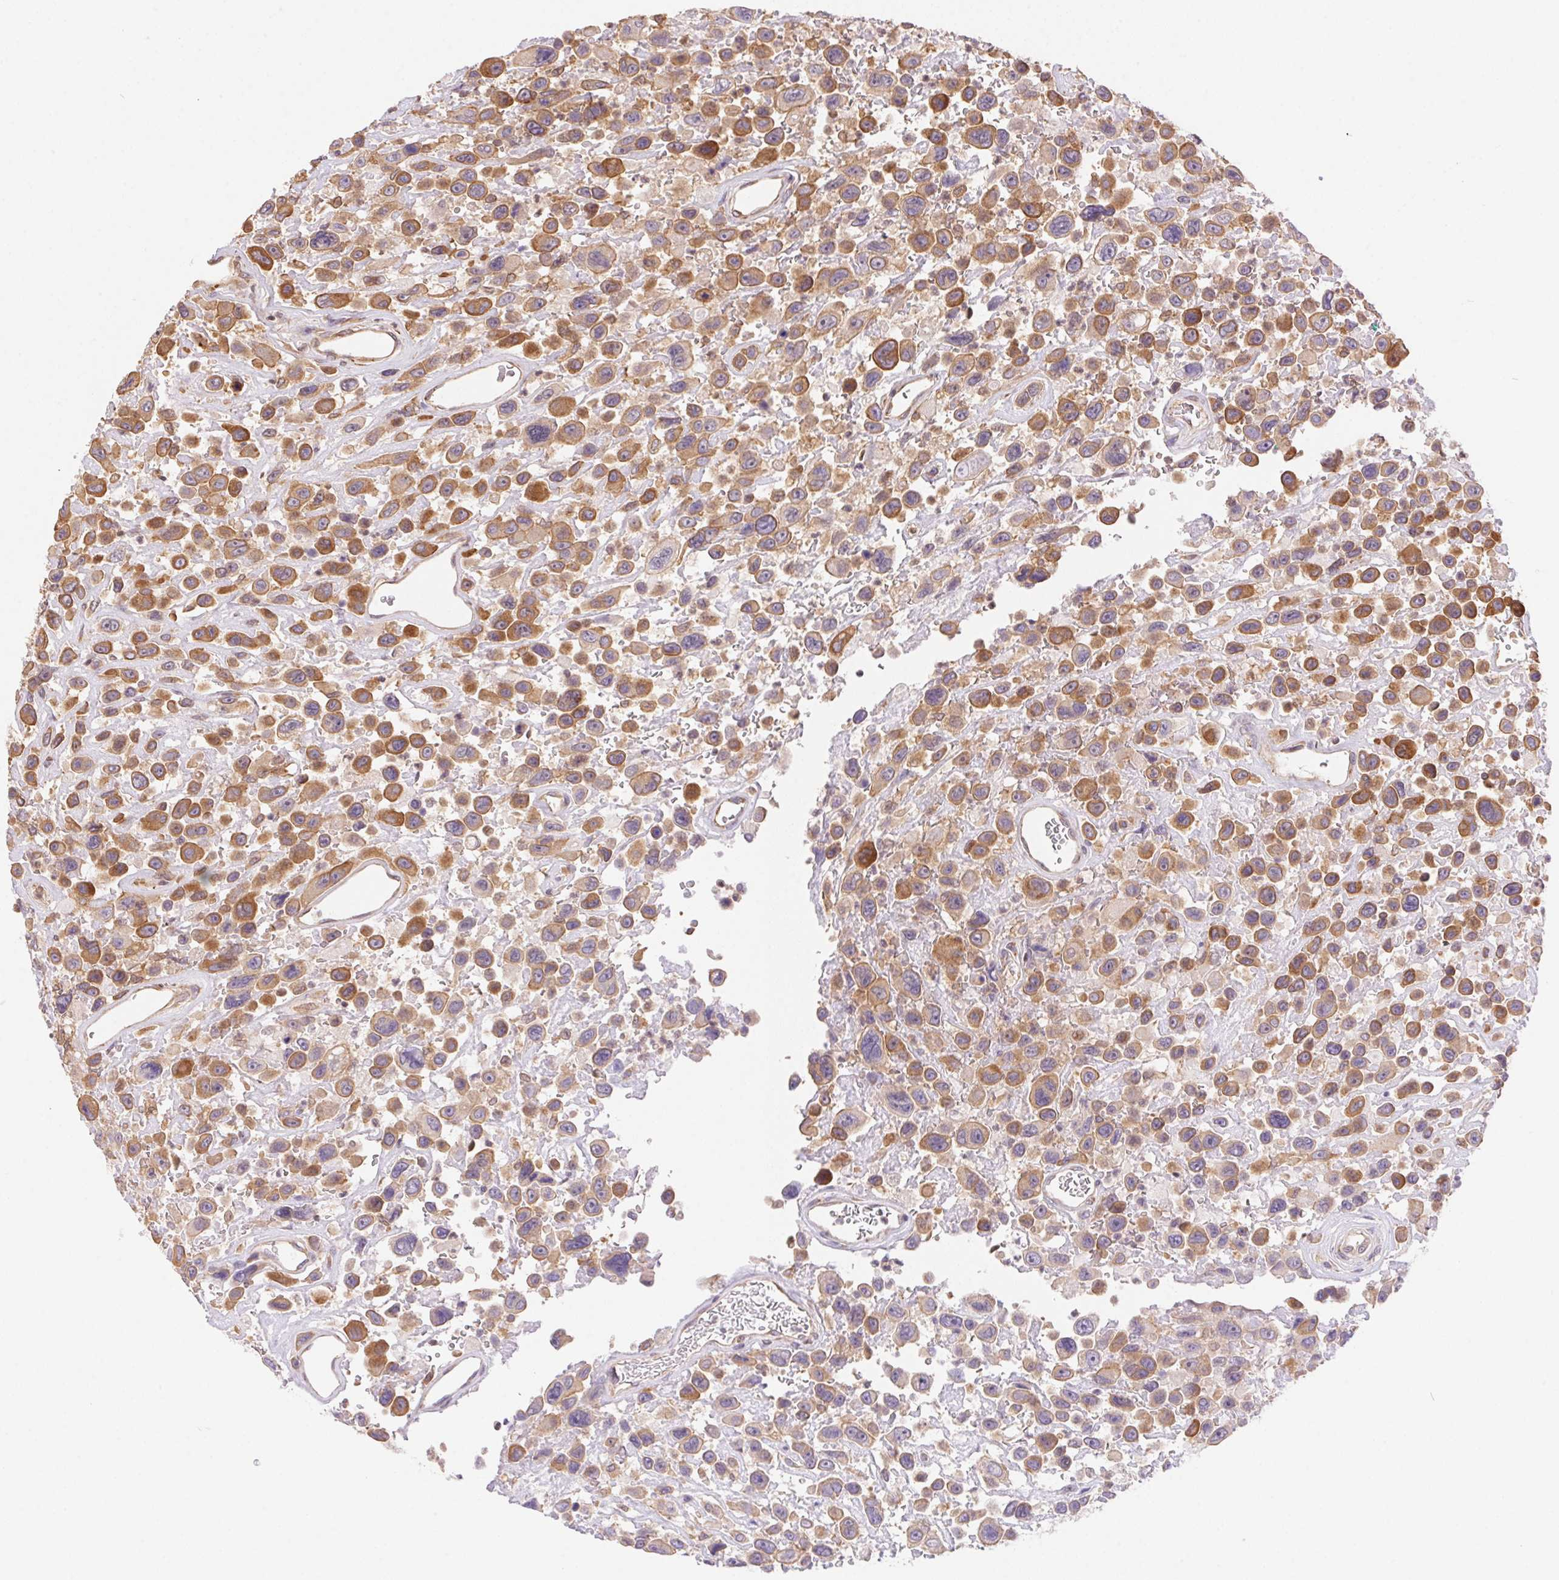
{"staining": {"intensity": "moderate", "quantity": "25%-75%", "location": "cytoplasmic/membranous"}, "tissue": "urothelial cancer", "cell_type": "Tumor cells", "image_type": "cancer", "snomed": [{"axis": "morphology", "description": "Urothelial carcinoma, High grade"}, {"axis": "topography", "description": "Urinary bladder"}], "caption": "Immunohistochemistry (IHC) of human urothelial cancer demonstrates medium levels of moderate cytoplasmic/membranous expression in about 25%-75% of tumor cells.", "gene": "MEX3D", "patient": {"sex": "male", "age": 53}}